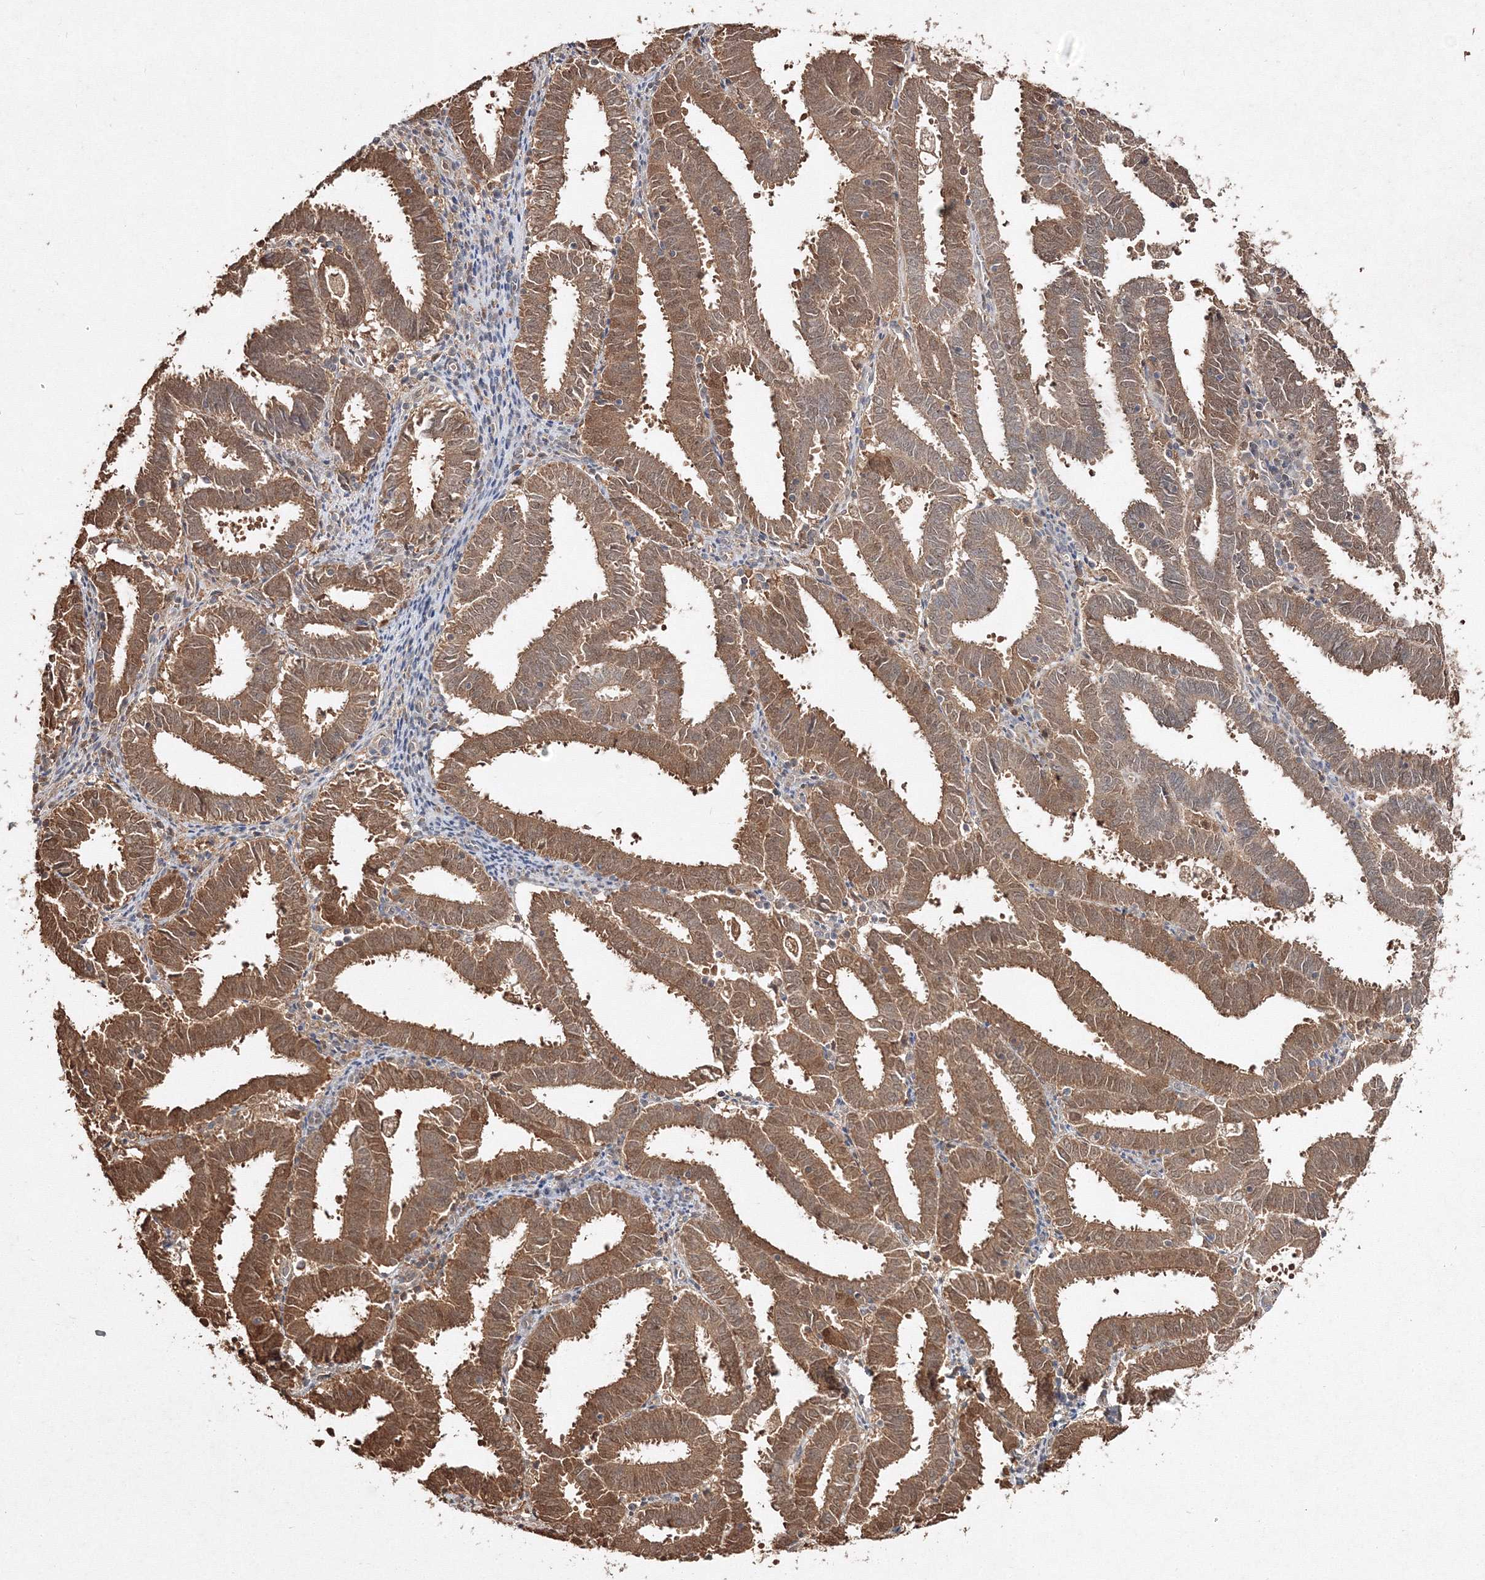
{"staining": {"intensity": "moderate", "quantity": ">75%", "location": "cytoplasmic/membranous,nuclear"}, "tissue": "endometrial cancer", "cell_type": "Tumor cells", "image_type": "cancer", "snomed": [{"axis": "morphology", "description": "Adenocarcinoma, NOS"}, {"axis": "topography", "description": "Uterus"}], "caption": "Endometrial cancer (adenocarcinoma) tissue shows moderate cytoplasmic/membranous and nuclear positivity in about >75% of tumor cells, visualized by immunohistochemistry.", "gene": "S100A11", "patient": {"sex": "female", "age": 83}}